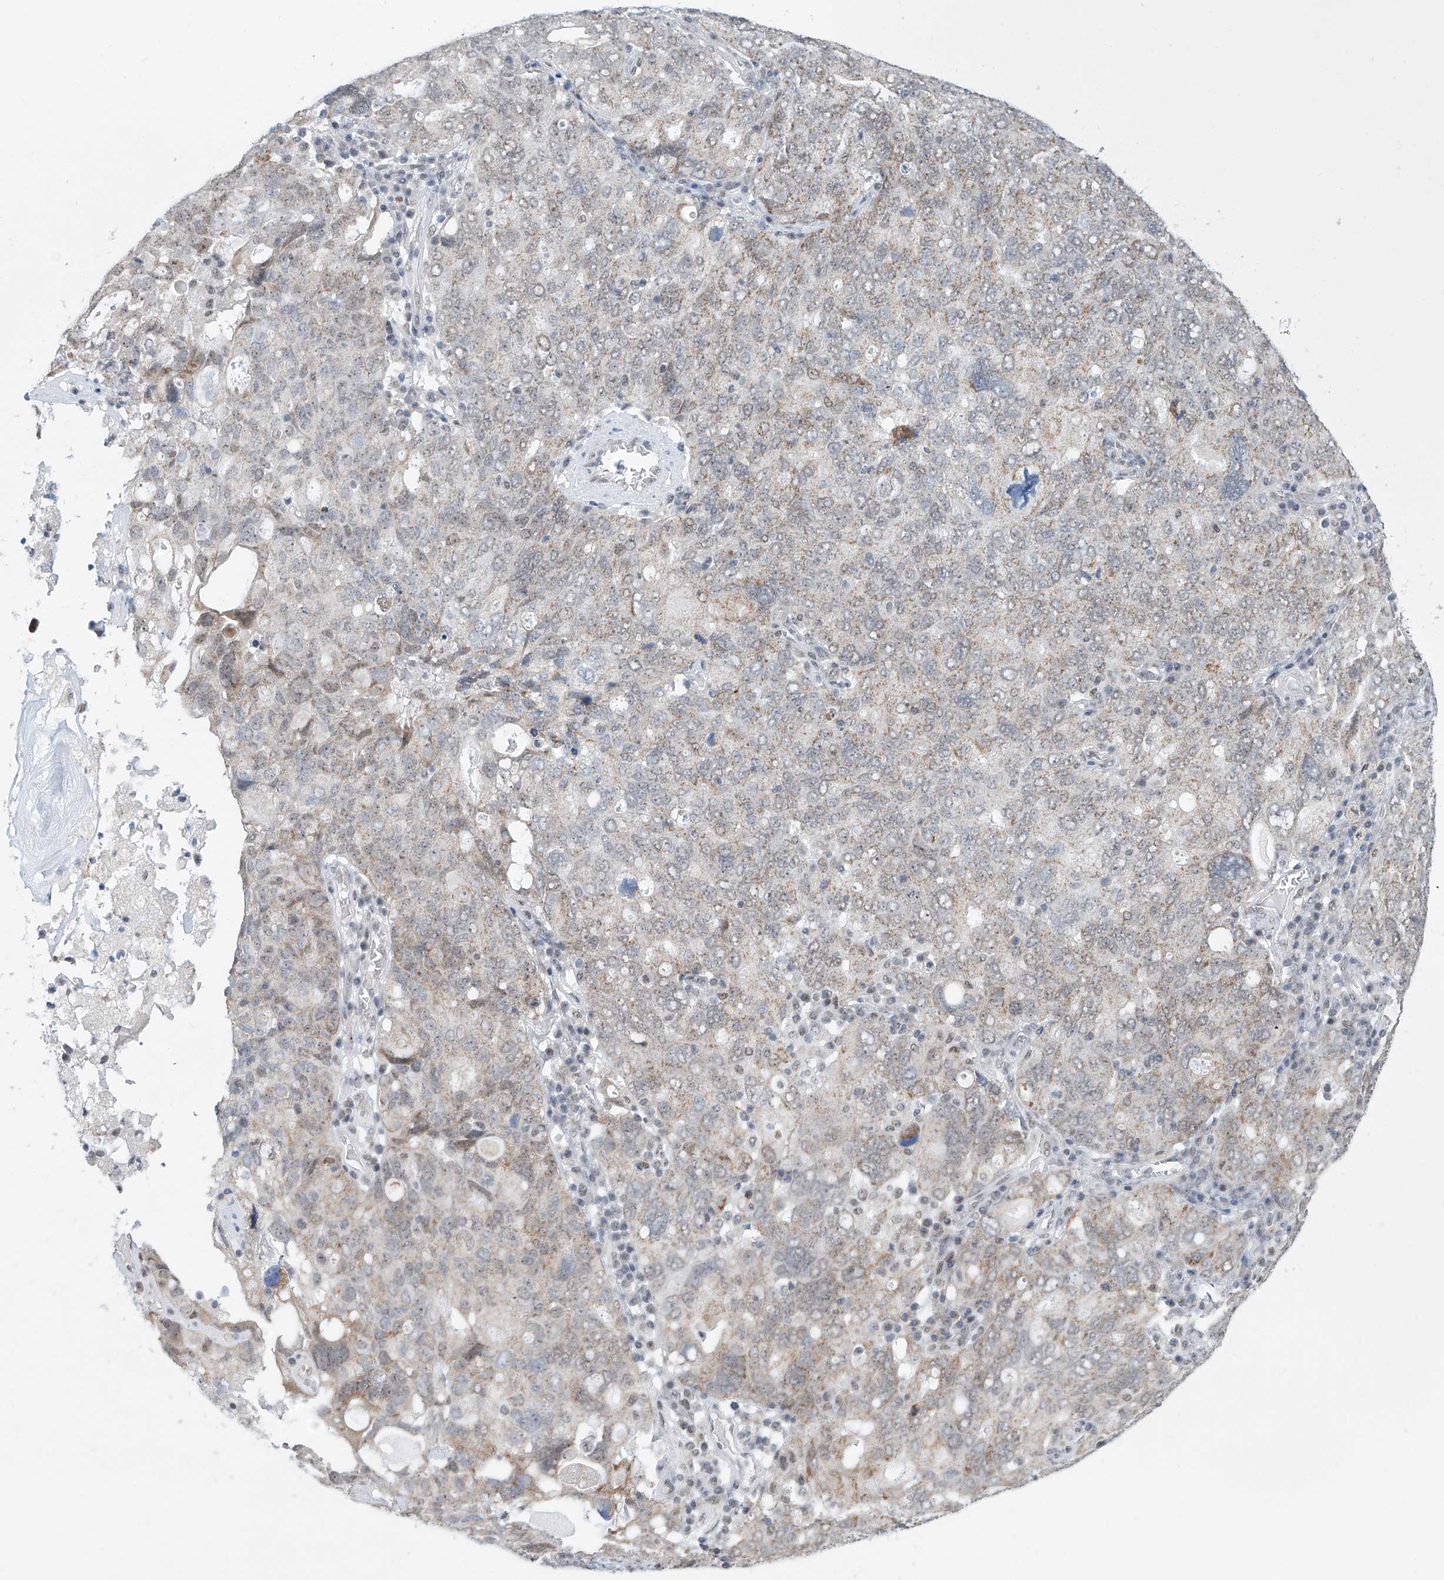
{"staining": {"intensity": "moderate", "quantity": "25%-75%", "location": "cytoplasmic/membranous"}, "tissue": "ovarian cancer", "cell_type": "Tumor cells", "image_type": "cancer", "snomed": [{"axis": "morphology", "description": "Carcinoma, endometroid"}, {"axis": "topography", "description": "Ovary"}], "caption": "Human endometroid carcinoma (ovarian) stained for a protein (brown) exhibits moderate cytoplasmic/membranous positive positivity in approximately 25%-75% of tumor cells.", "gene": "SDE2", "patient": {"sex": "female", "age": 62}}